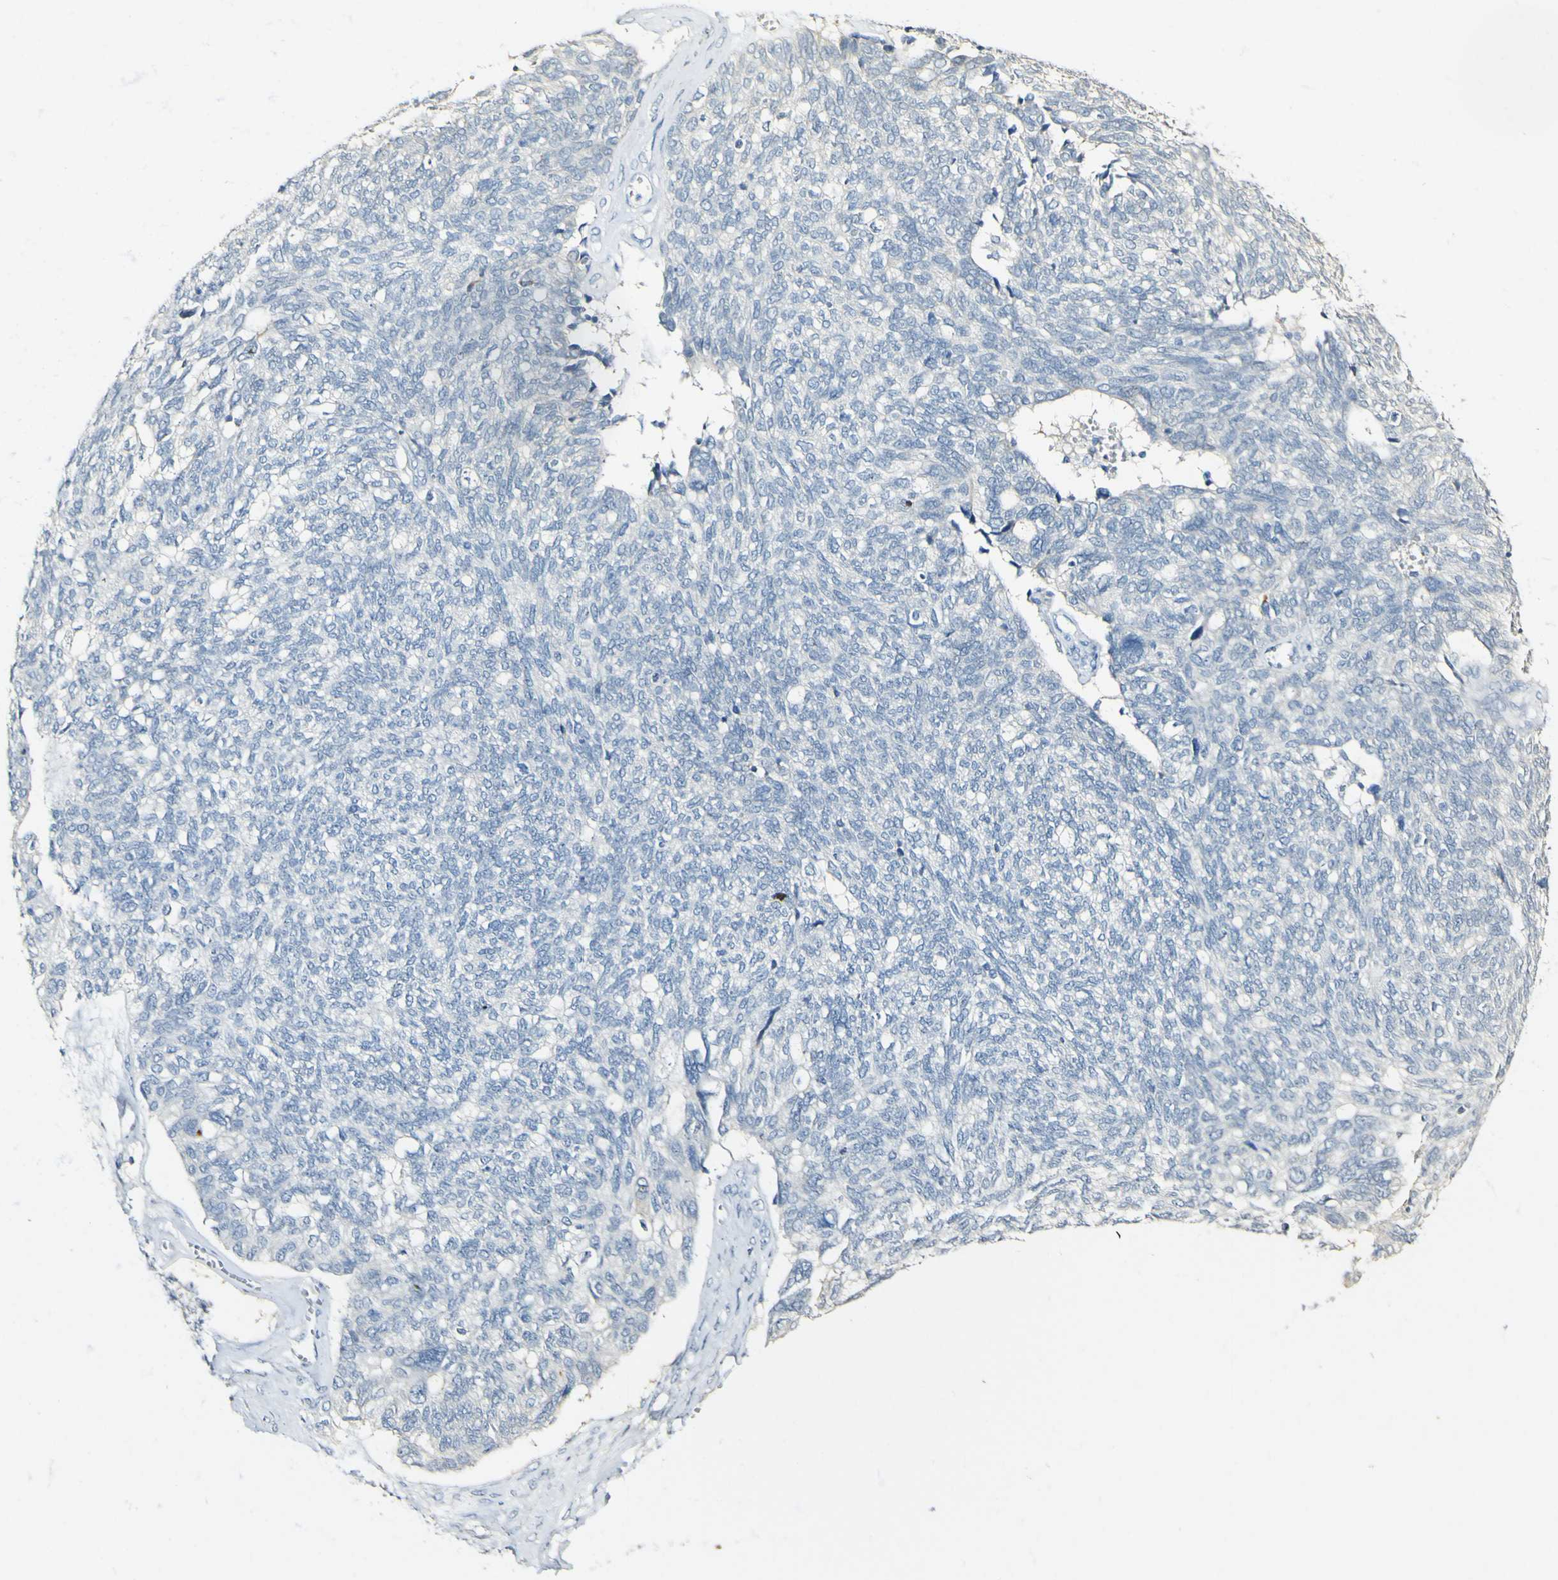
{"staining": {"intensity": "negative", "quantity": "none", "location": "none"}, "tissue": "ovarian cancer", "cell_type": "Tumor cells", "image_type": "cancer", "snomed": [{"axis": "morphology", "description": "Cystadenocarcinoma, serous, NOS"}, {"axis": "topography", "description": "Ovary"}], "caption": "High magnification brightfield microscopy of serous cystadenocarcinoma (ovarian) stained with DAB (3,3'-diaminobenzidine) (brown) and counterstained with hematoxylin (blue): tumor cells show no significant positivity. (Brightfield microscopy of DAB IHC at high magnification).", "gene": "FMO3", "patient": {"sex": "female", "age": 79}}